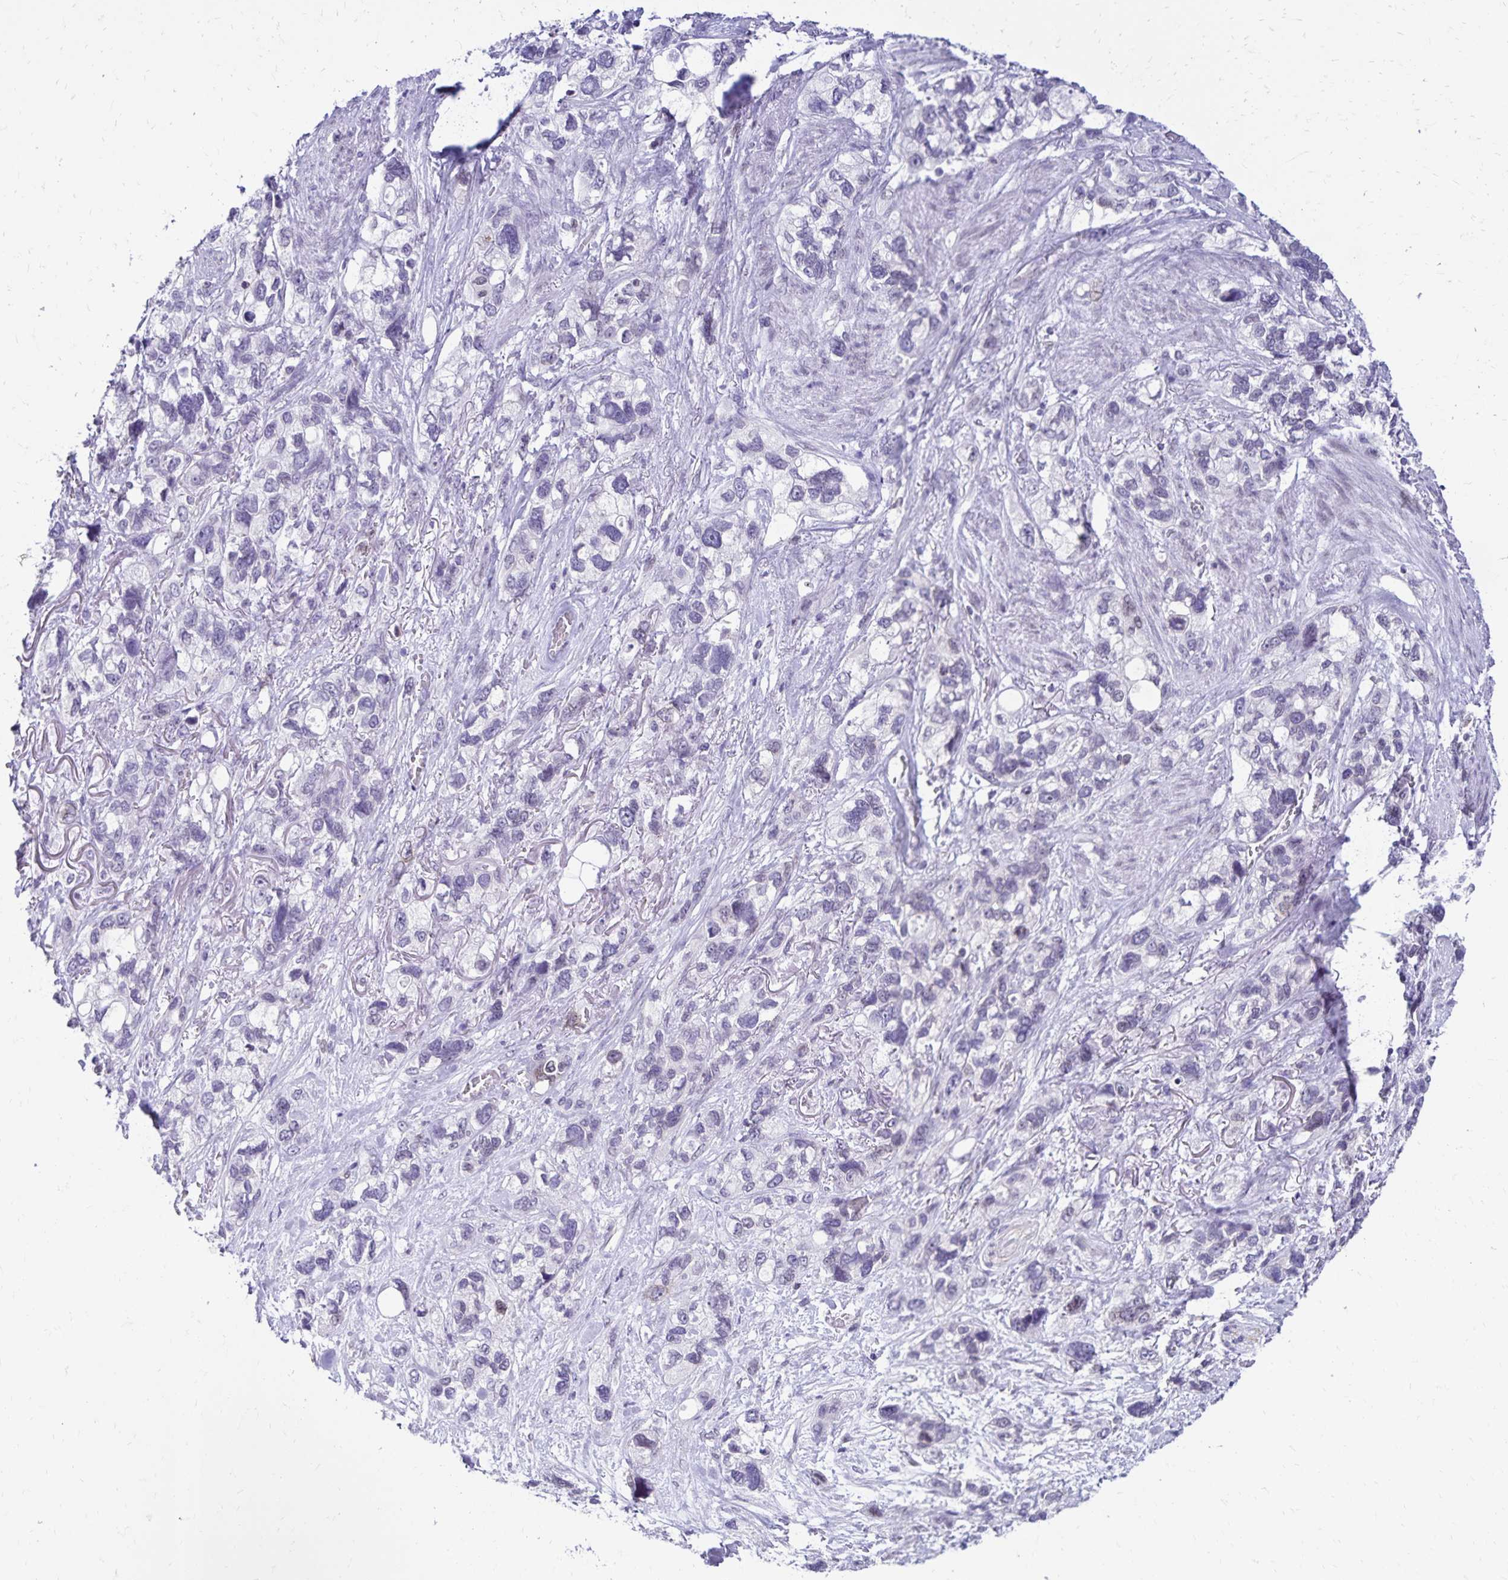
{"staining": {"intensity": "negative", "quantity": "none", "location": "none"}, "tissue": "stomach cancer", "cell_type": "Tumor cells", "image_type": "cancer", "snomed": [{"axis": "morphology", "description": "Adenocarcinoma, NOS"}, {"axis": "topography", "description": "Stomach, upper"}], "caption": "The IHC photomicrograph has no significant positivity in tumor cells of stomach cancer tissue.", "gene": "FAM166C", "patient": {"sex": "female", "age": 81}}